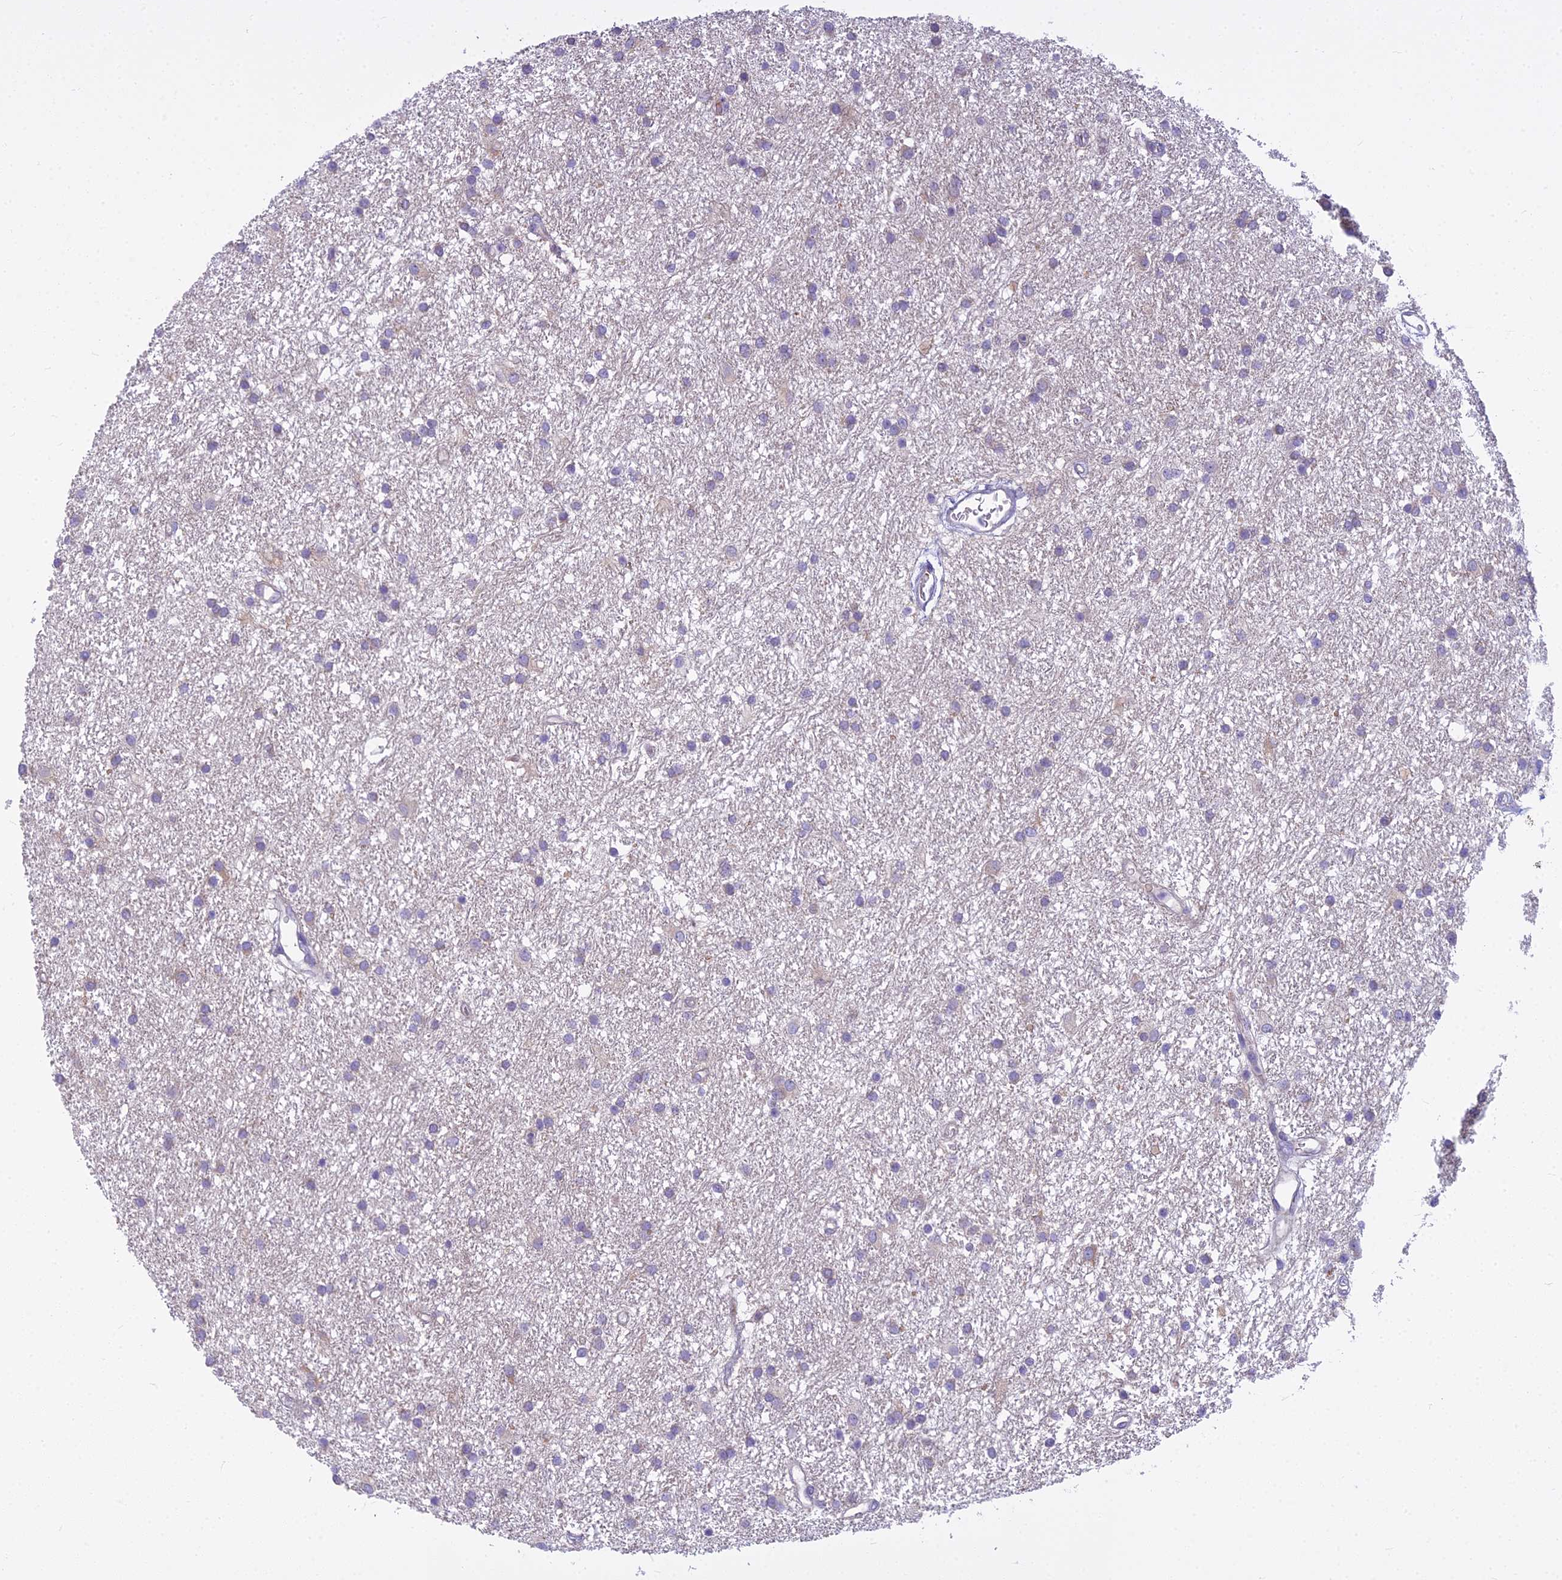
{"staining": {"intensity": "negative", "quantity": "none", "location": "none"}, "tissue": "glioma", "cell_type": "Tumor cells", "image_type": "cancer", "snomed": [{"axis": "morphology", "description": "Glioma, malignant, High grade"}, {"axis": "topography", "description": "Brain"}], "caption": "IHC image of neoplastic tissue: glioma stained with DAB displays no significant protein positivity in tumor cells. The staining is performed using DAB (3,3'-diaminobenzidine) brown chromogen with nuclei counter-stained in using hematoxylin.", "gene": "PCDHB14", "patient": {"sex": "male", "age": 77}}